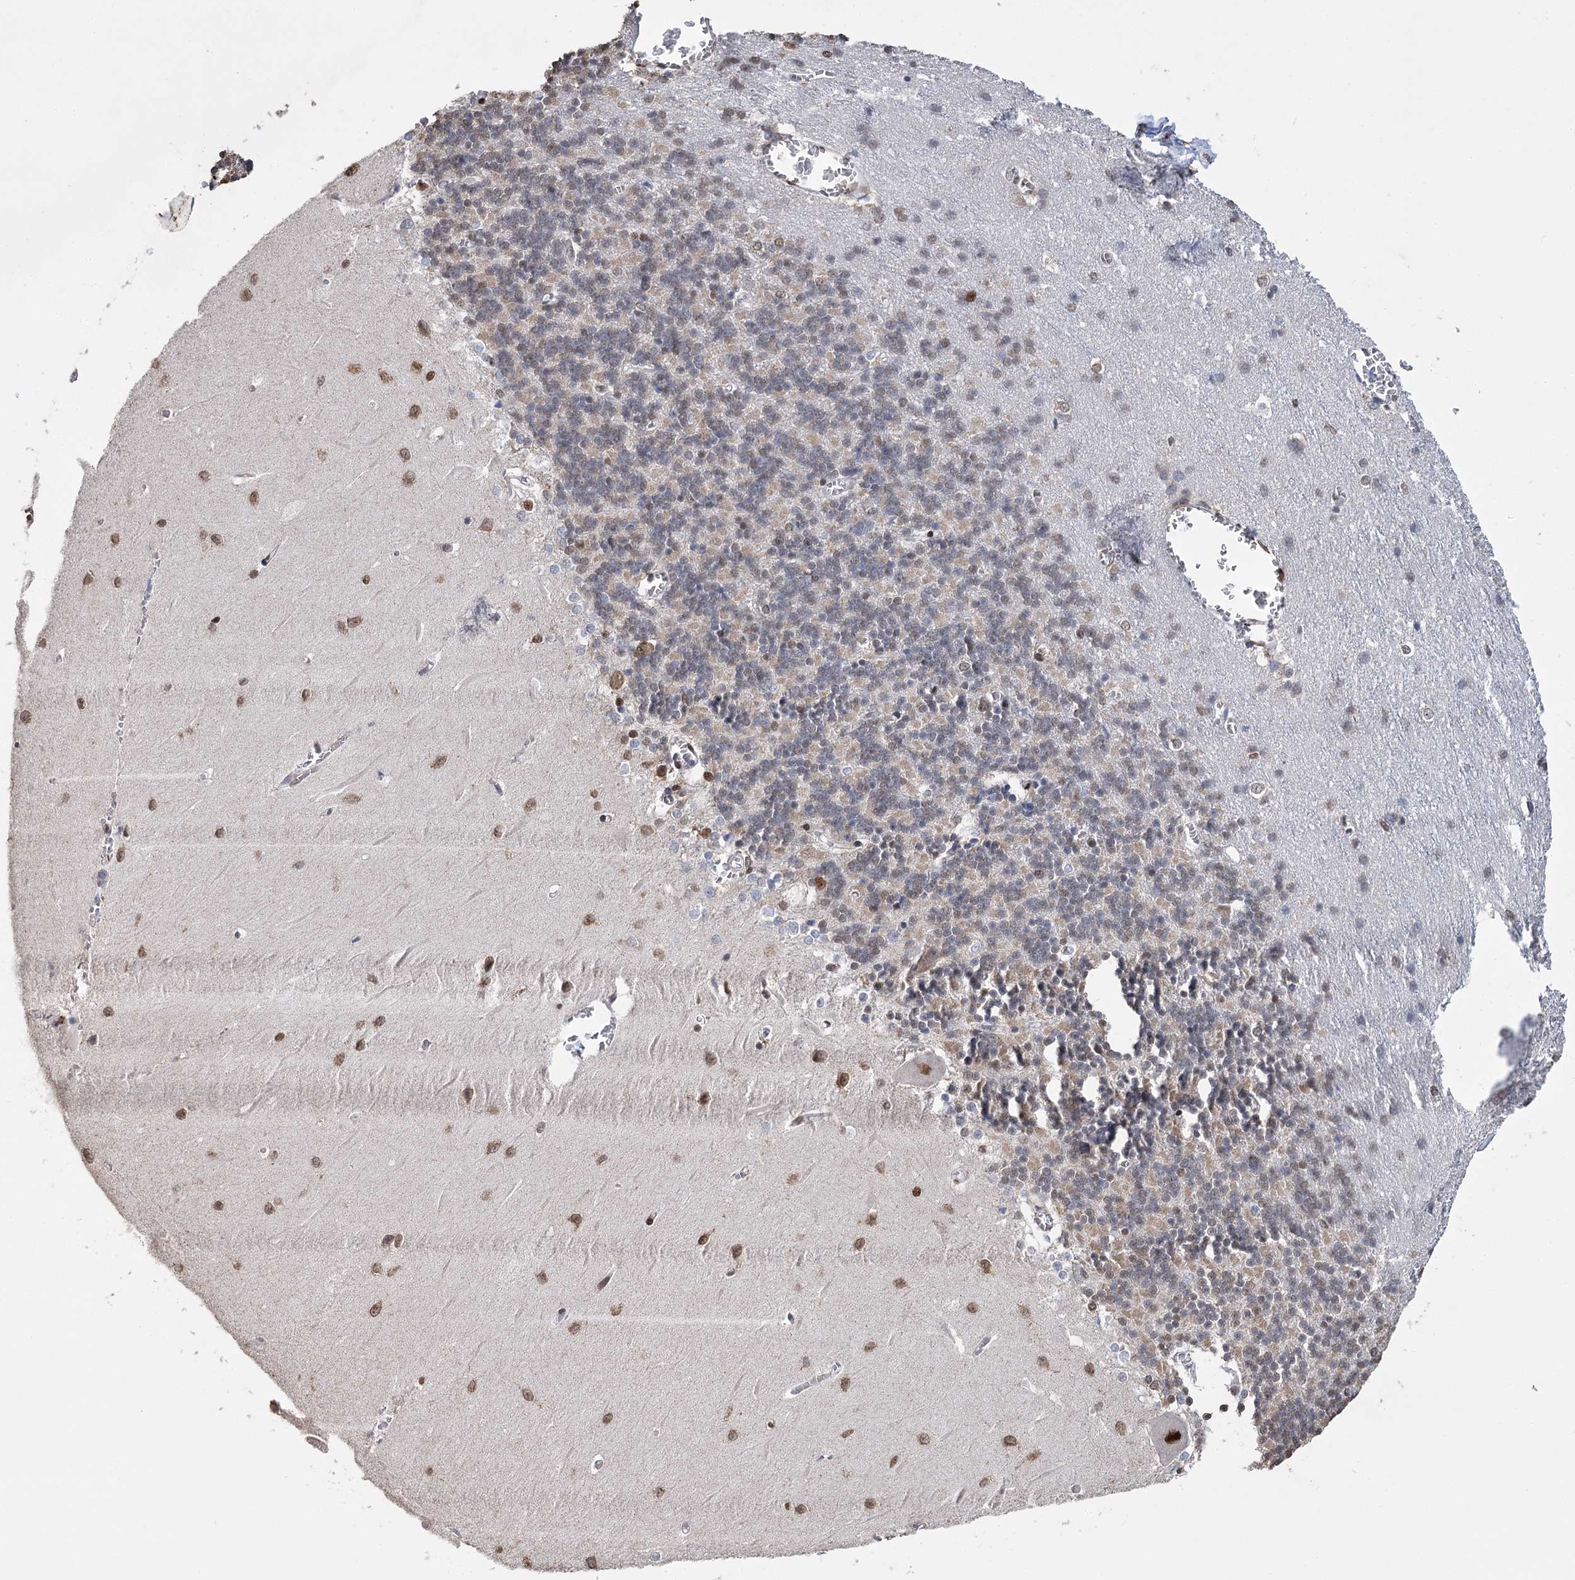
{"staining": {"intensity": "moderate", "quantity": "25%-75%", "location": "cytoplasmic/membranous"}, "tissue": "cerebellum", "cell_type": "Cells in granular layer", "image_type": "normal", "snomed": [{"axis": "morphology", "description": "Normal tissue, NOS"}, {"axis": "topography", "description": "Cerebellum"}], "caption": "IHC (DAB (3,3'-diaminobenzidine)) staining of benign human cerebellum exhibits moderate cytoplasmic/membranous protein positivity in approximately 25%-75% of cells in granular layer. (IHC, brightfield microscopy, high magnification).", "gene": "NFU1", "patient": {"sex": "male", "age": 37}}